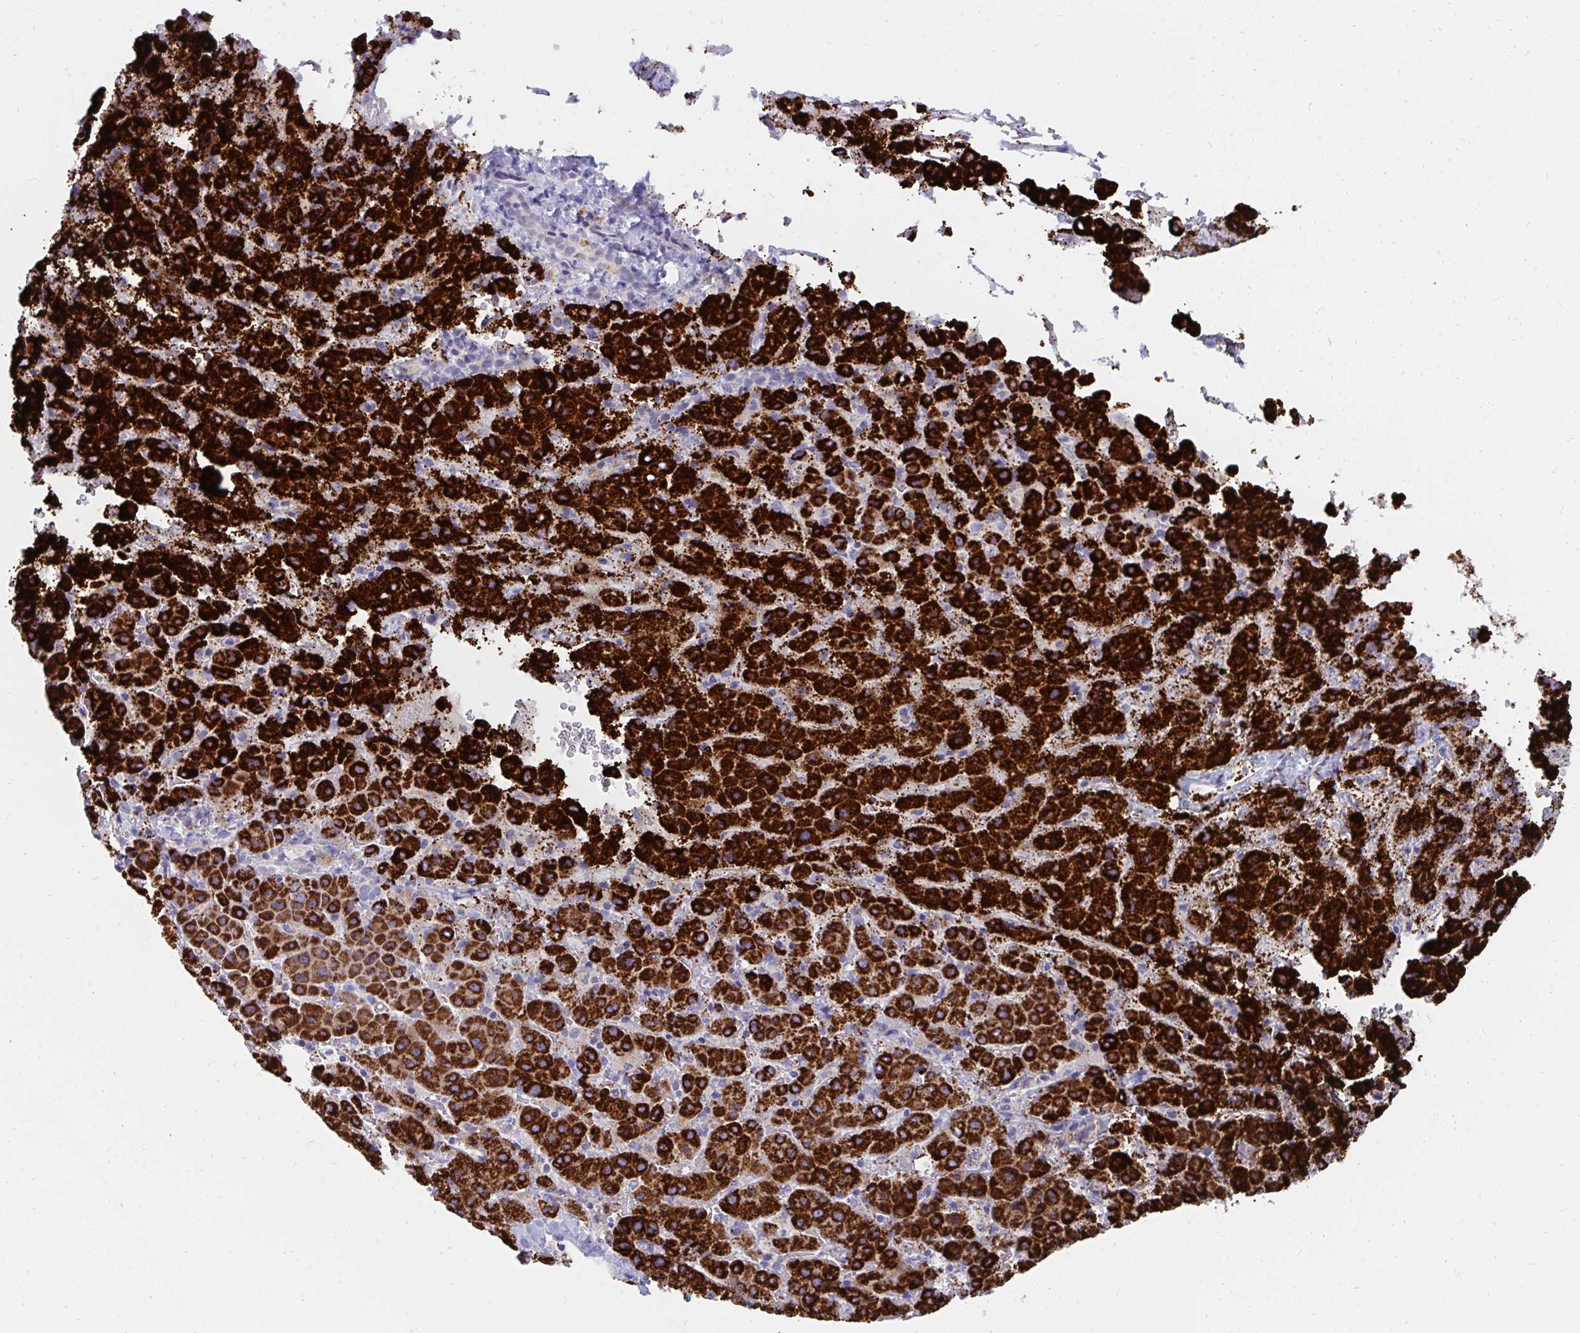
{"staining": {"intensity": "strong", "quantity": ">75%", "location": "cytoplasmic/membranous"}, "tissue": "liver cancer", "cell_type": "Tumor cells", "image_type": "cancer", "snomed": [{"axis": "morphology", "description": "Carcinoma, Hepatocellular, NOS"}, {"axis": "topography", "description": "Liver"}], "caption": "An immunohistochemistry (IHC) micrograph of neoplastic tissue is shown. Protein staining in brown shows strong cytoplasmic/membranous positivity in liver cancer within tumor cells.", "gene": "PC", "patient": {"sex": "female", "age": 58}}